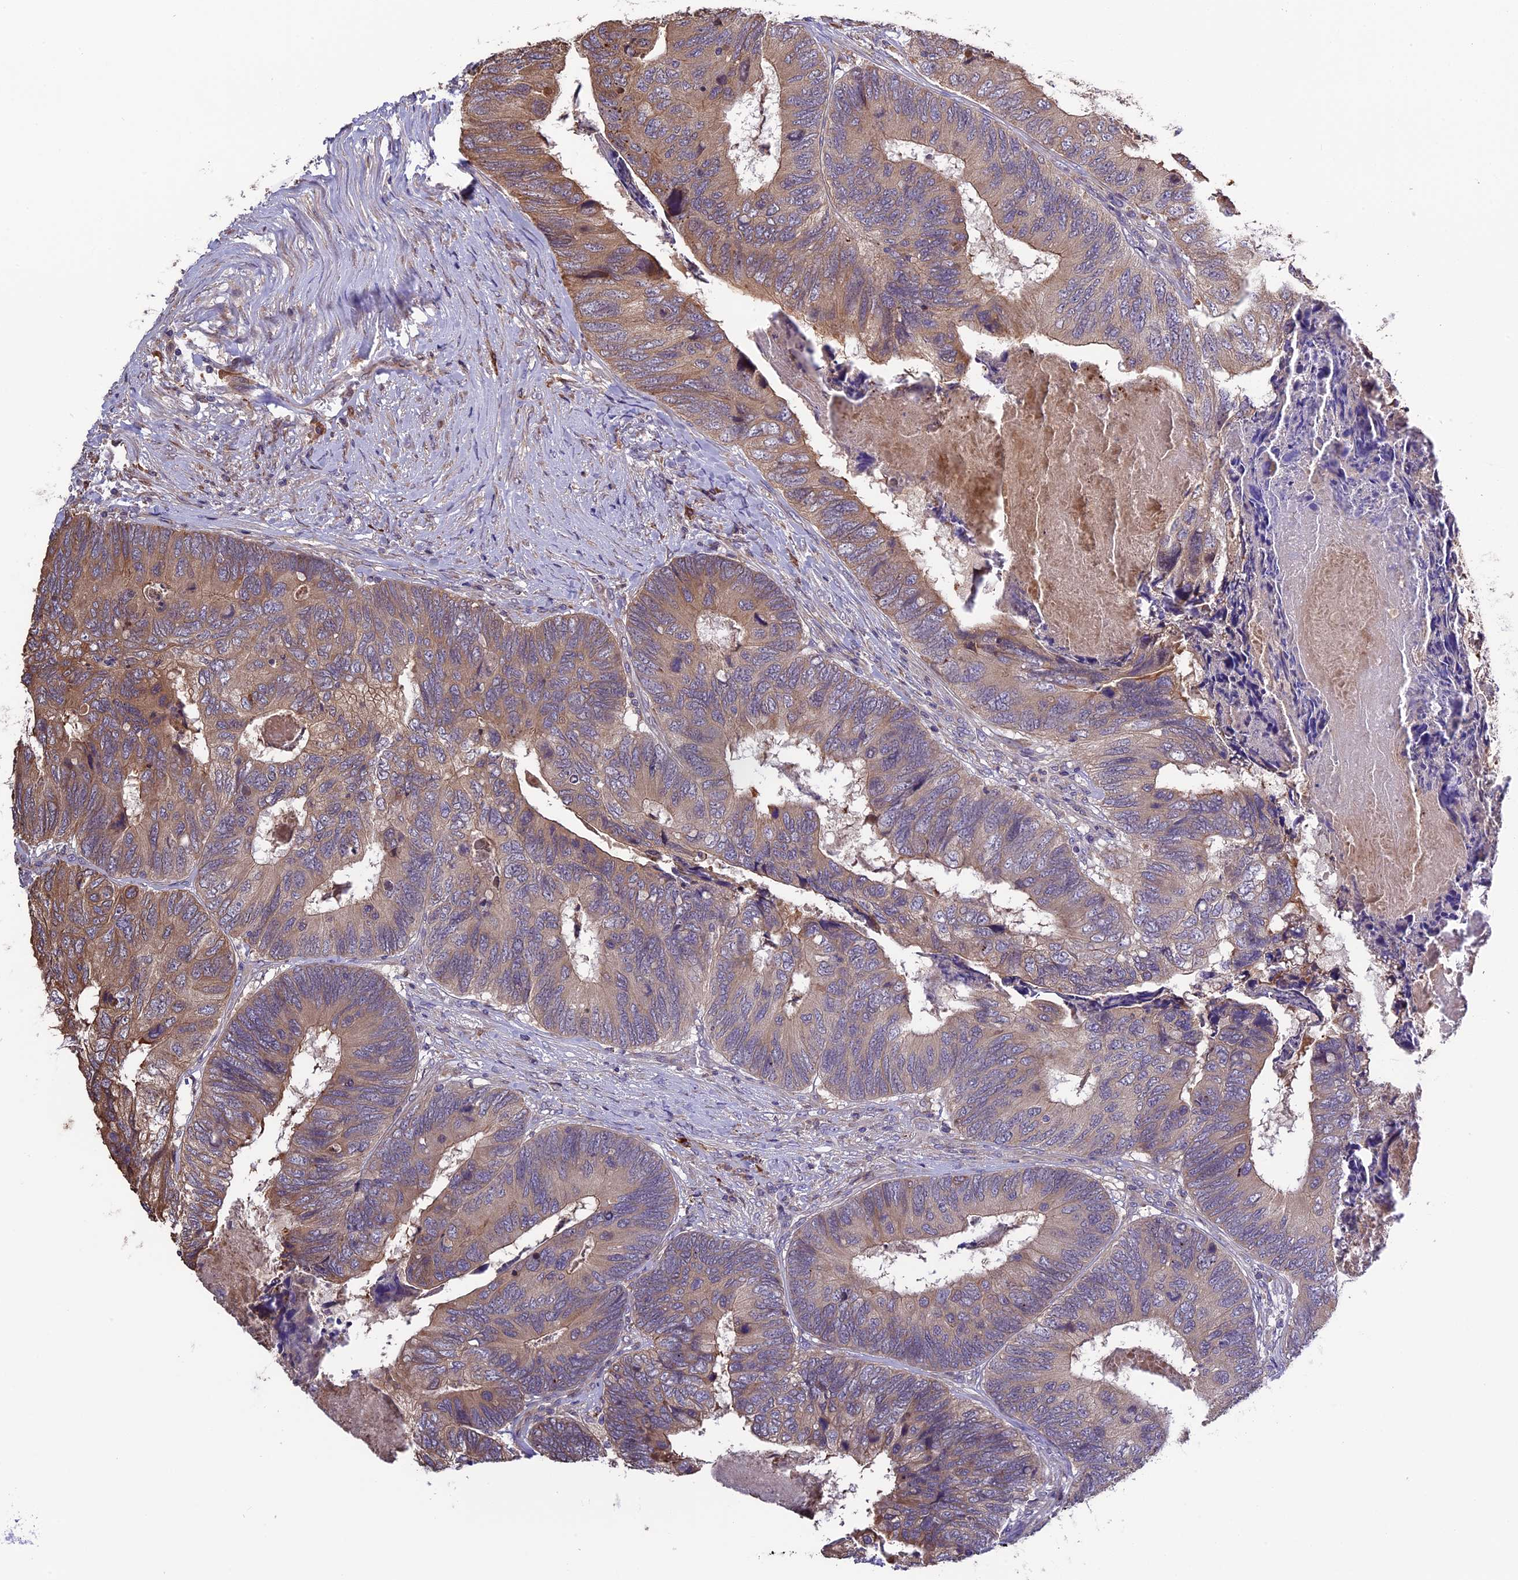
{"staining": {"intensity": "moderate", "quantity": ">75%", "location": "cytoplasmic/membranous"}, "tissue": "colorectal cancer", "cell_type": "Tumor cells", "image_type": "cancer", "snomed": [{"axis": "morphology", "description": "Adenocarcinoma, NOS"}, {"axis": "topography", "description": "Colon"}], "caption": "DAB (3,3'-diaminobenzidine) immunohistochemical staining of human adenocarcinoma (colorectal) displays moderate cytoplasmic/membranous protein staining in about >75% of tumor cells.", "gene": "ABCC10", "patient": {"sex": "female", "age": 67}}